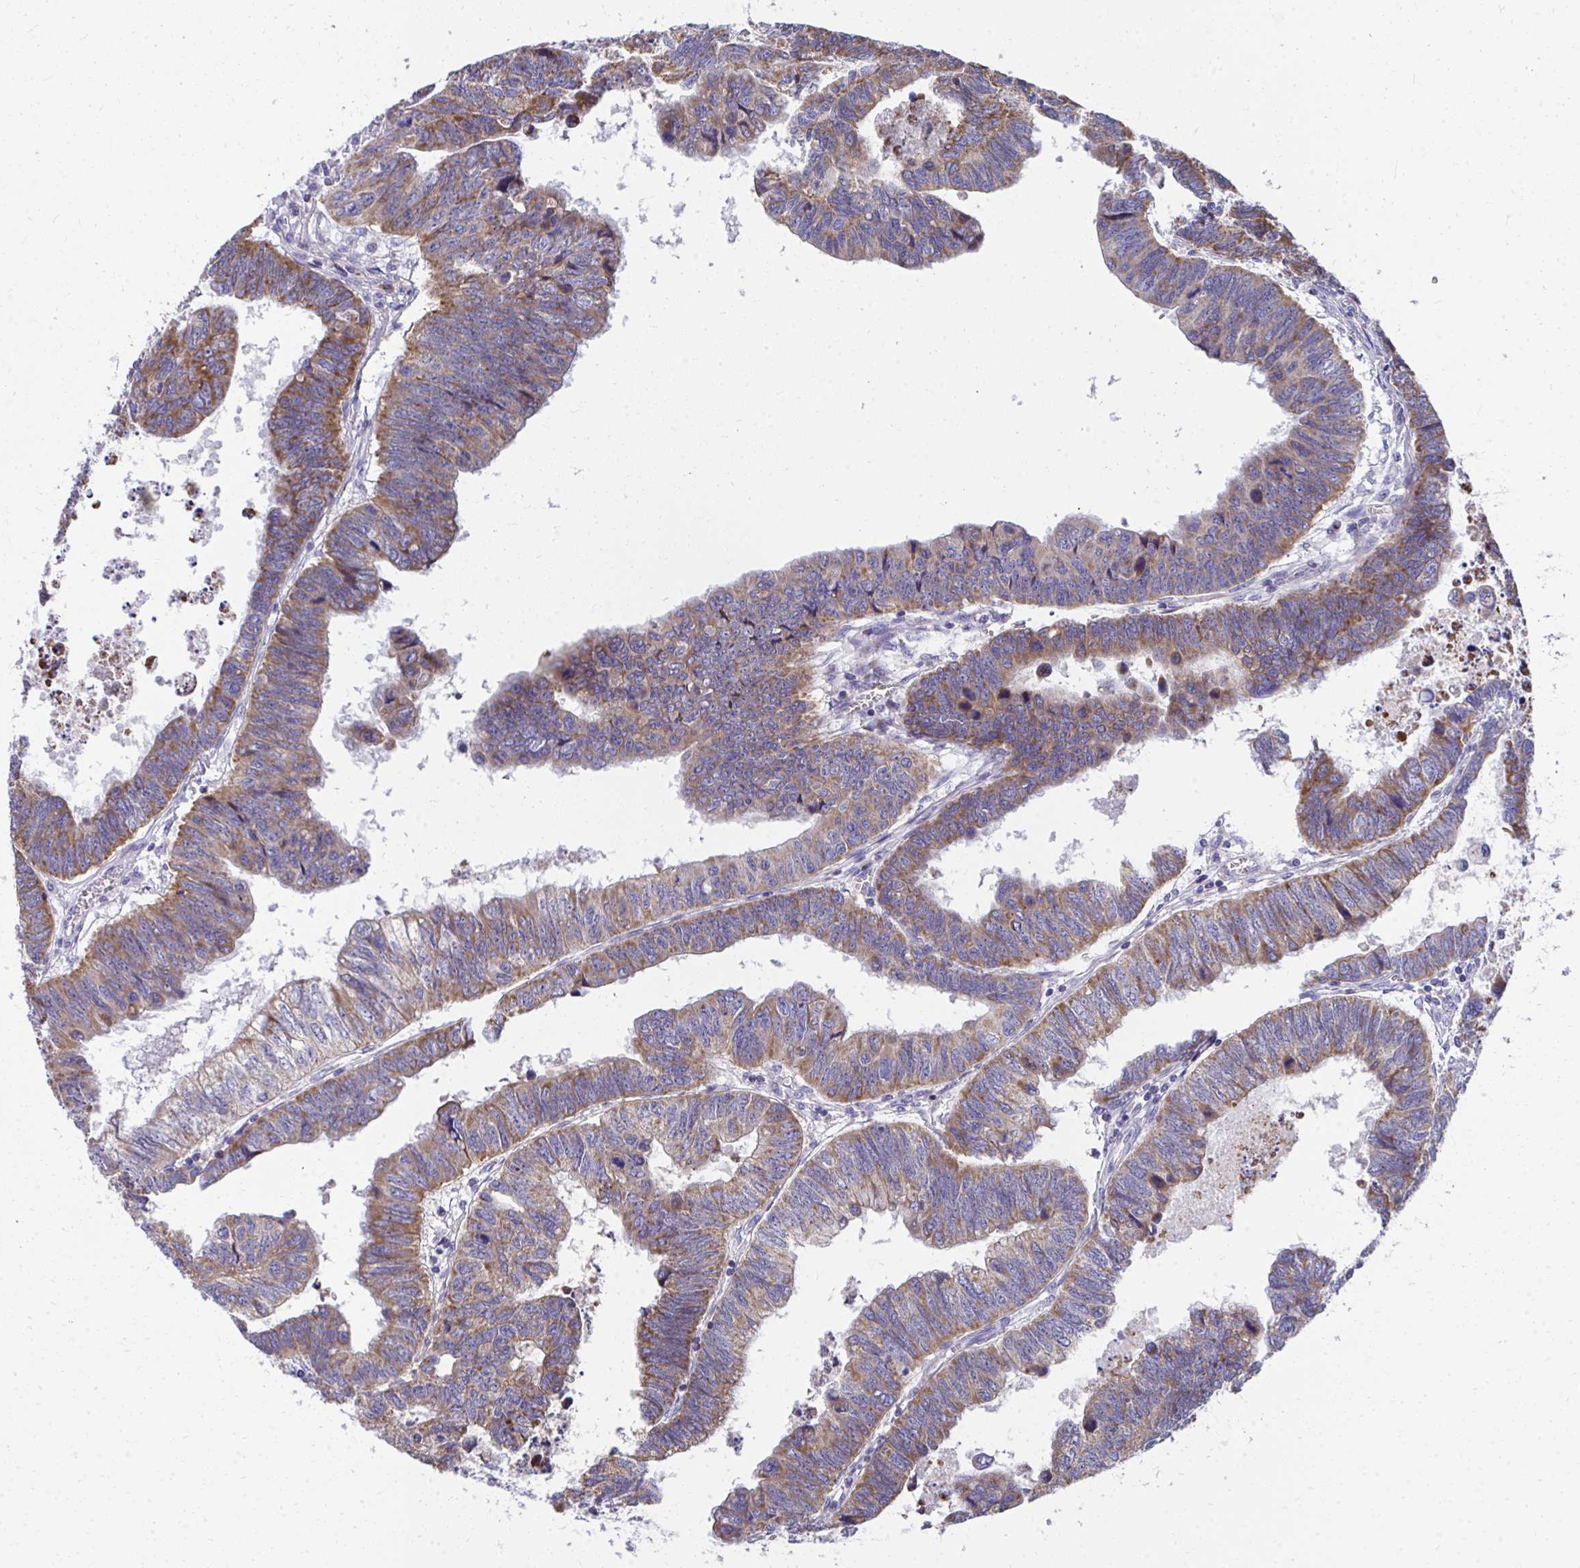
{"staining": {"intensity": "strong", "quantity": ">75%", "location": "cytoplasmic/membranous"}, "tissue": "colorectal cancer", "cell_type": "Tumor cells", "image_type": "cancer", "snomed": [{"axis": "morphology", "description": "Adenocarcinoma, NOS"}, {"axis": "topography", "description": "Colon"}], "caption": "Colorectal cancer (adenocarcinoma) stained with a brown dye reveals strong cytoplasmic/membranous positive positivity in about >75% of tumor cells.", "gene": "IL37", "patient": {"sex": "male", "age": 62}}